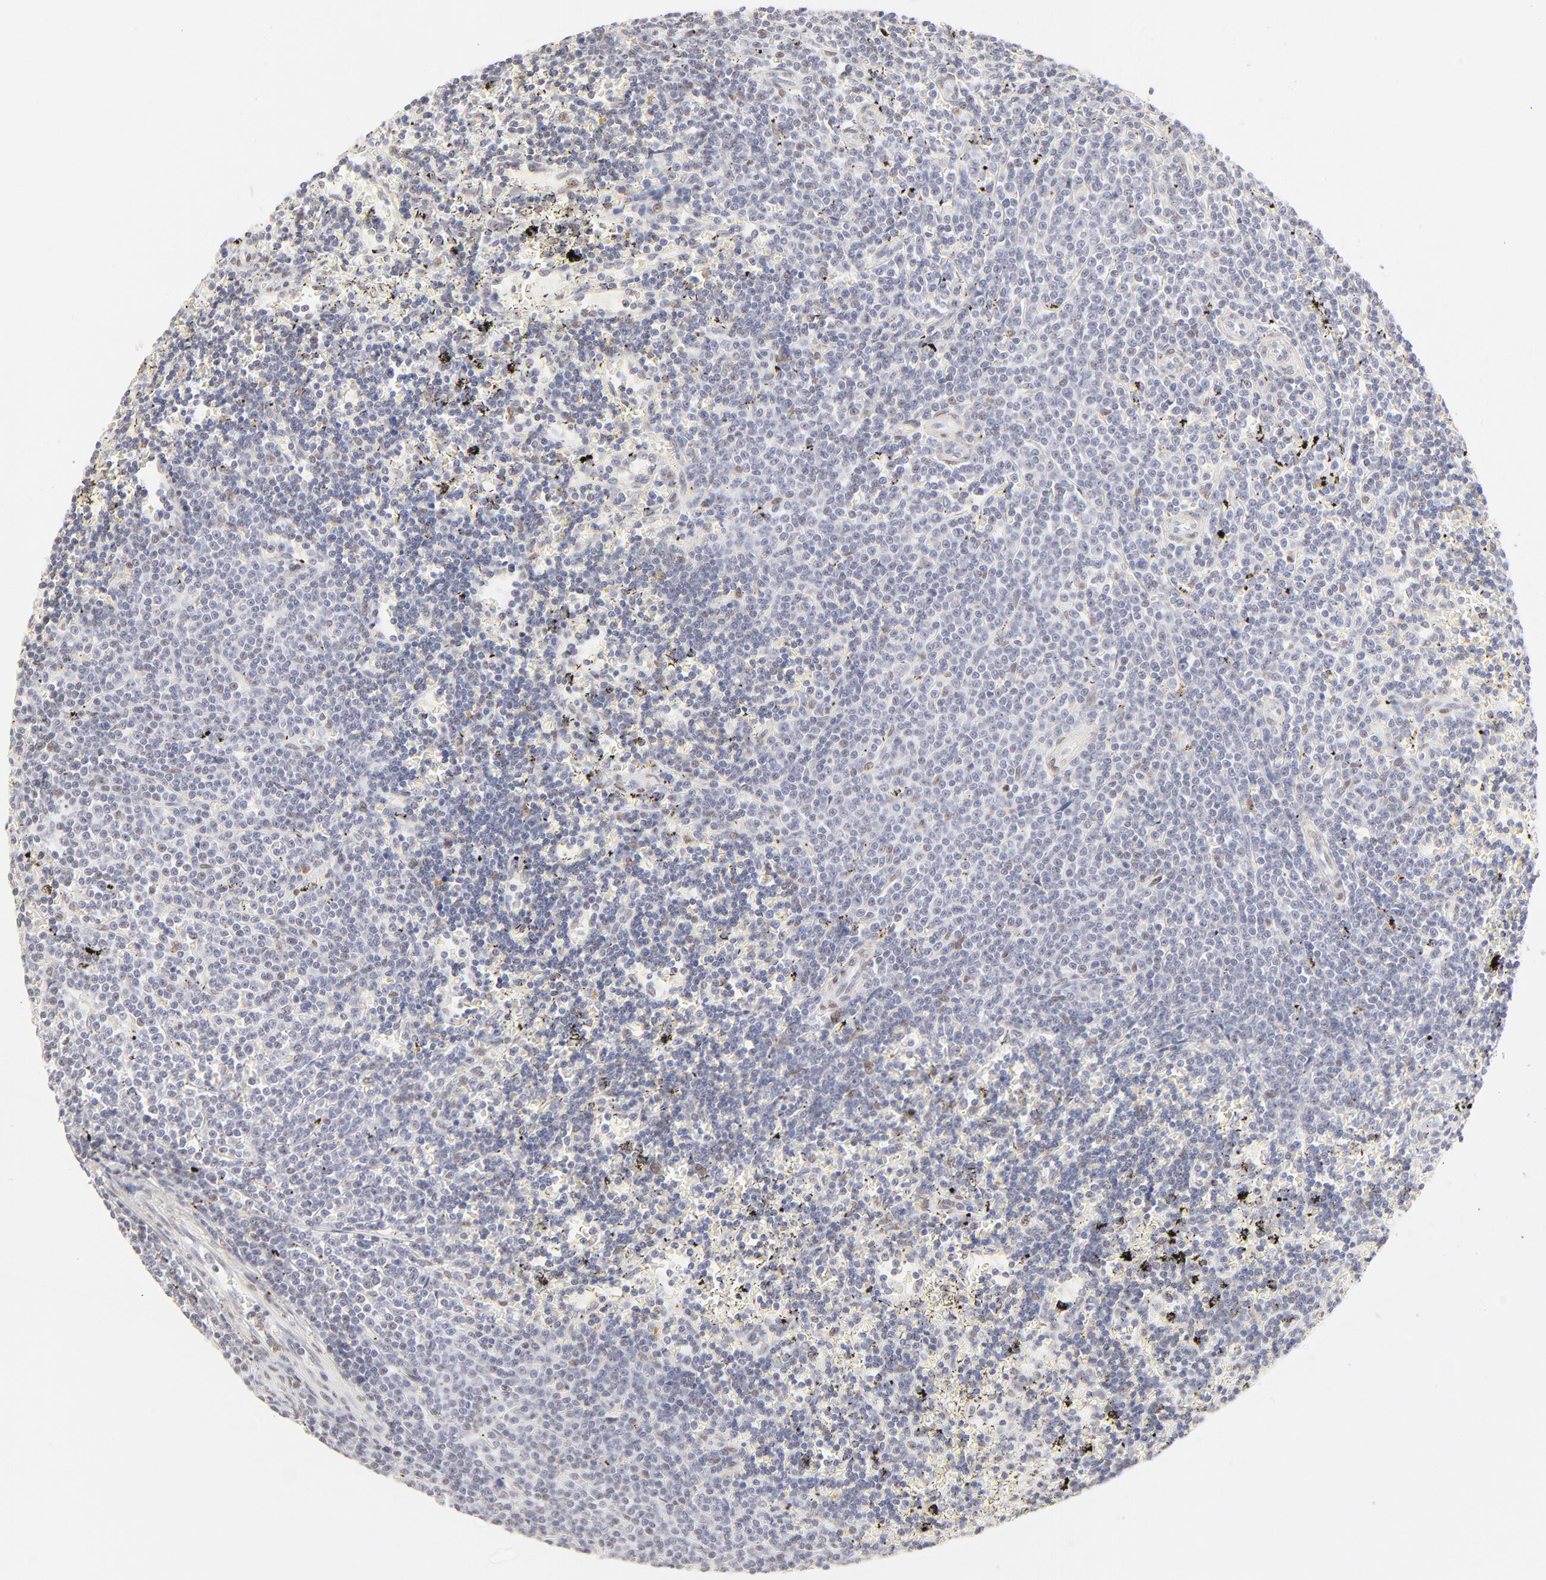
{"staining": {"intensity": "negative", "quantity": "none", "location": "none"}, "tissue": "lymphoma", "cell_type": "Tumor cells", "image_type": "cancer", "snomed": [{"axis": "morphology", "description": "Malignant lymphoma, non-Hodgkin's type, Low grade"}, {"axis": "topography", "description": "Spleen"}], "caption": "Tumor cells show no significant expression in malignant lymphoma, non-Hodgkin's type (low-grade).", "gene": "PBX1", "patient": {"sex": "male", "age": 60}}